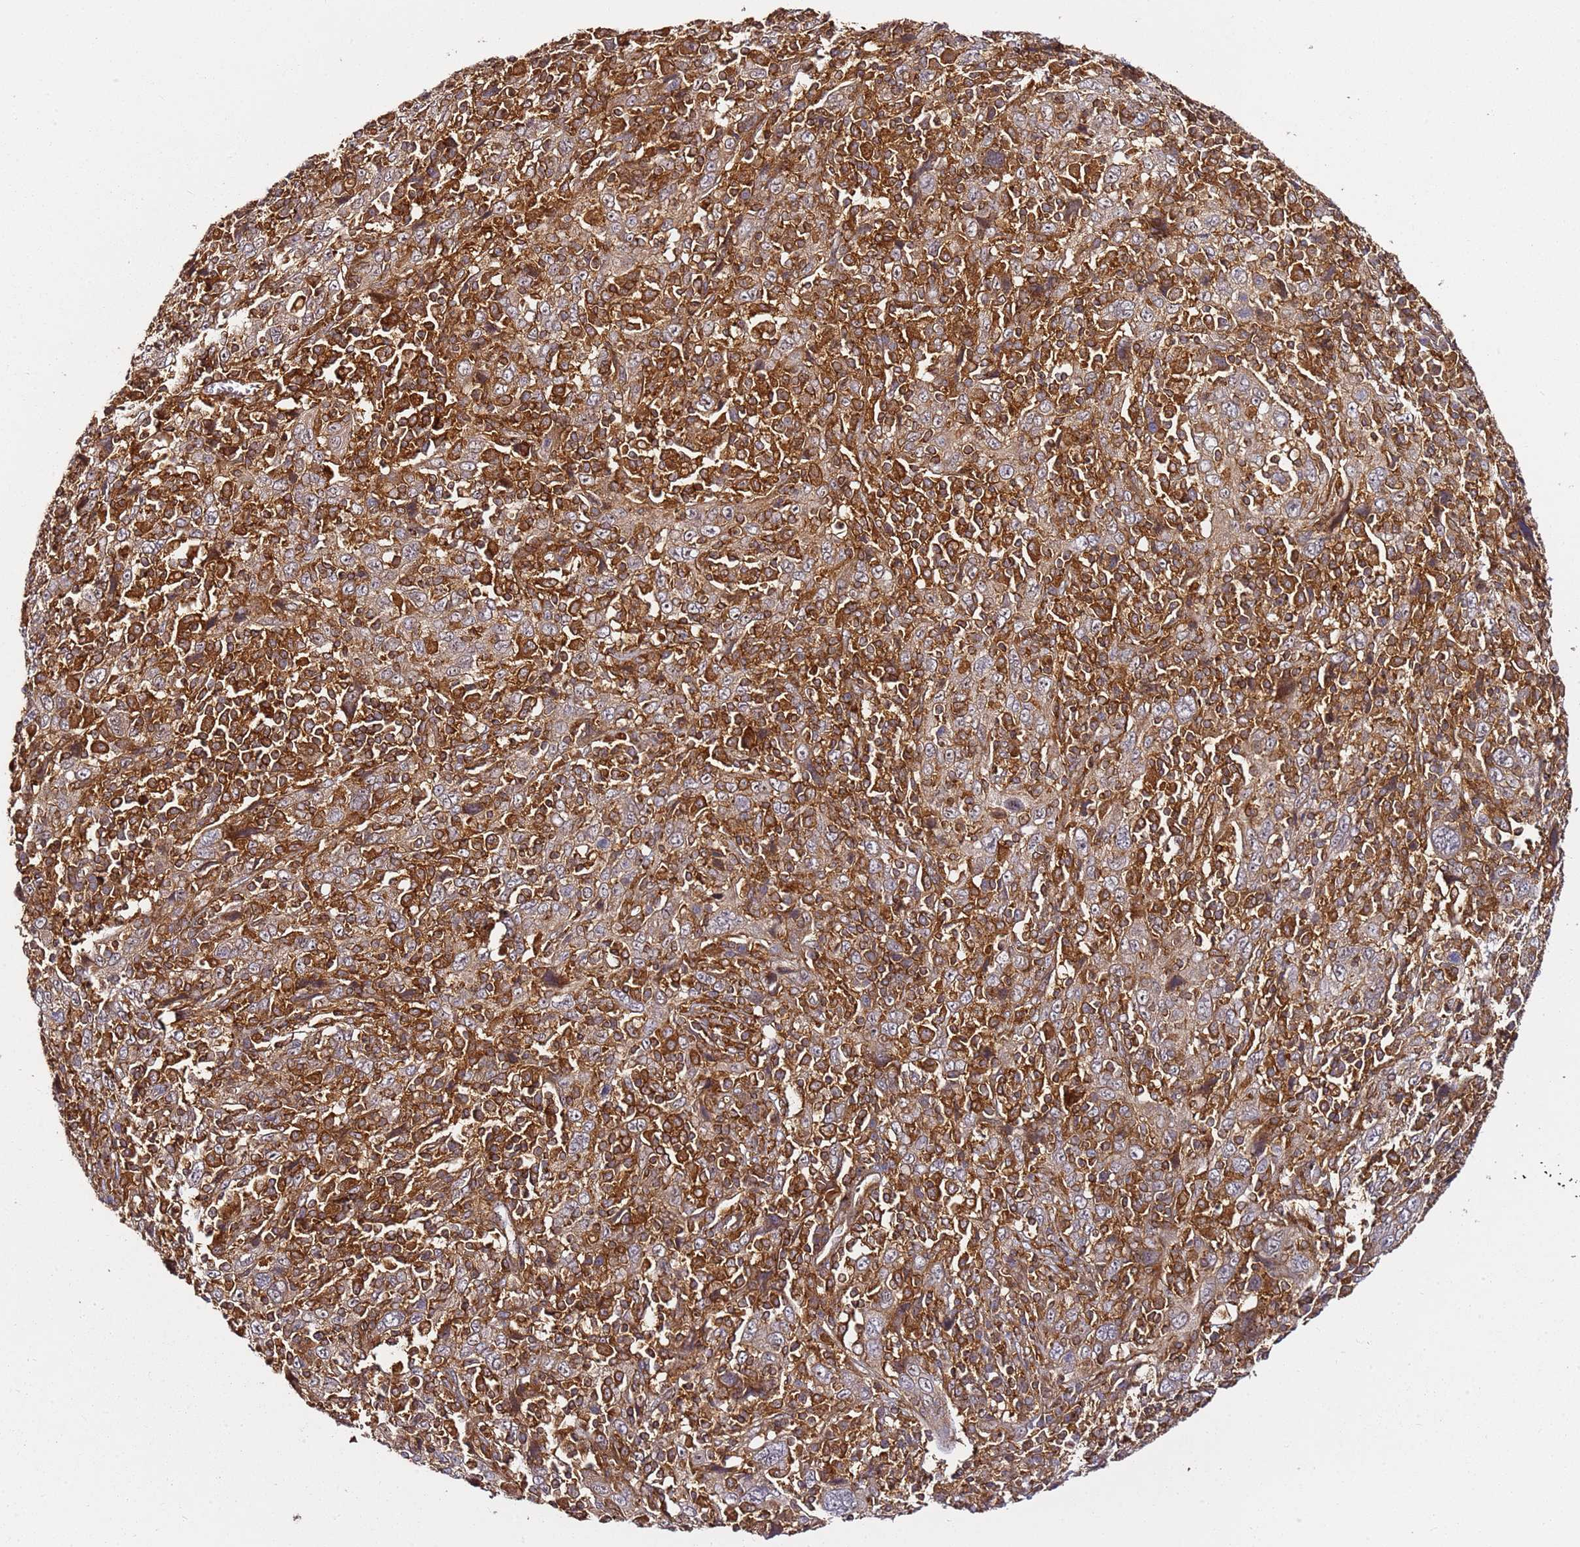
{"staining": {"intensity": "strong", "quantity": ">75%", "location": "cytoplasmic/membranous"}, "tissue": "cervical cancer", "cell_type": "Tumor cells", "image_type": "cancer", "snomed": [{"axis": "morphology", "description": "Squamous cell carcinoma, NOS"}, {"axis": "topography", "description": "Cervix"}], "caption": "Tumor cells display high levels of strong cytoplasmic/membranous staining in approximately >75% of cells in human cervical squamous cell carcinoma.", "gene": "PRMT7", "patient": {"sex": "female", "age": 46}}